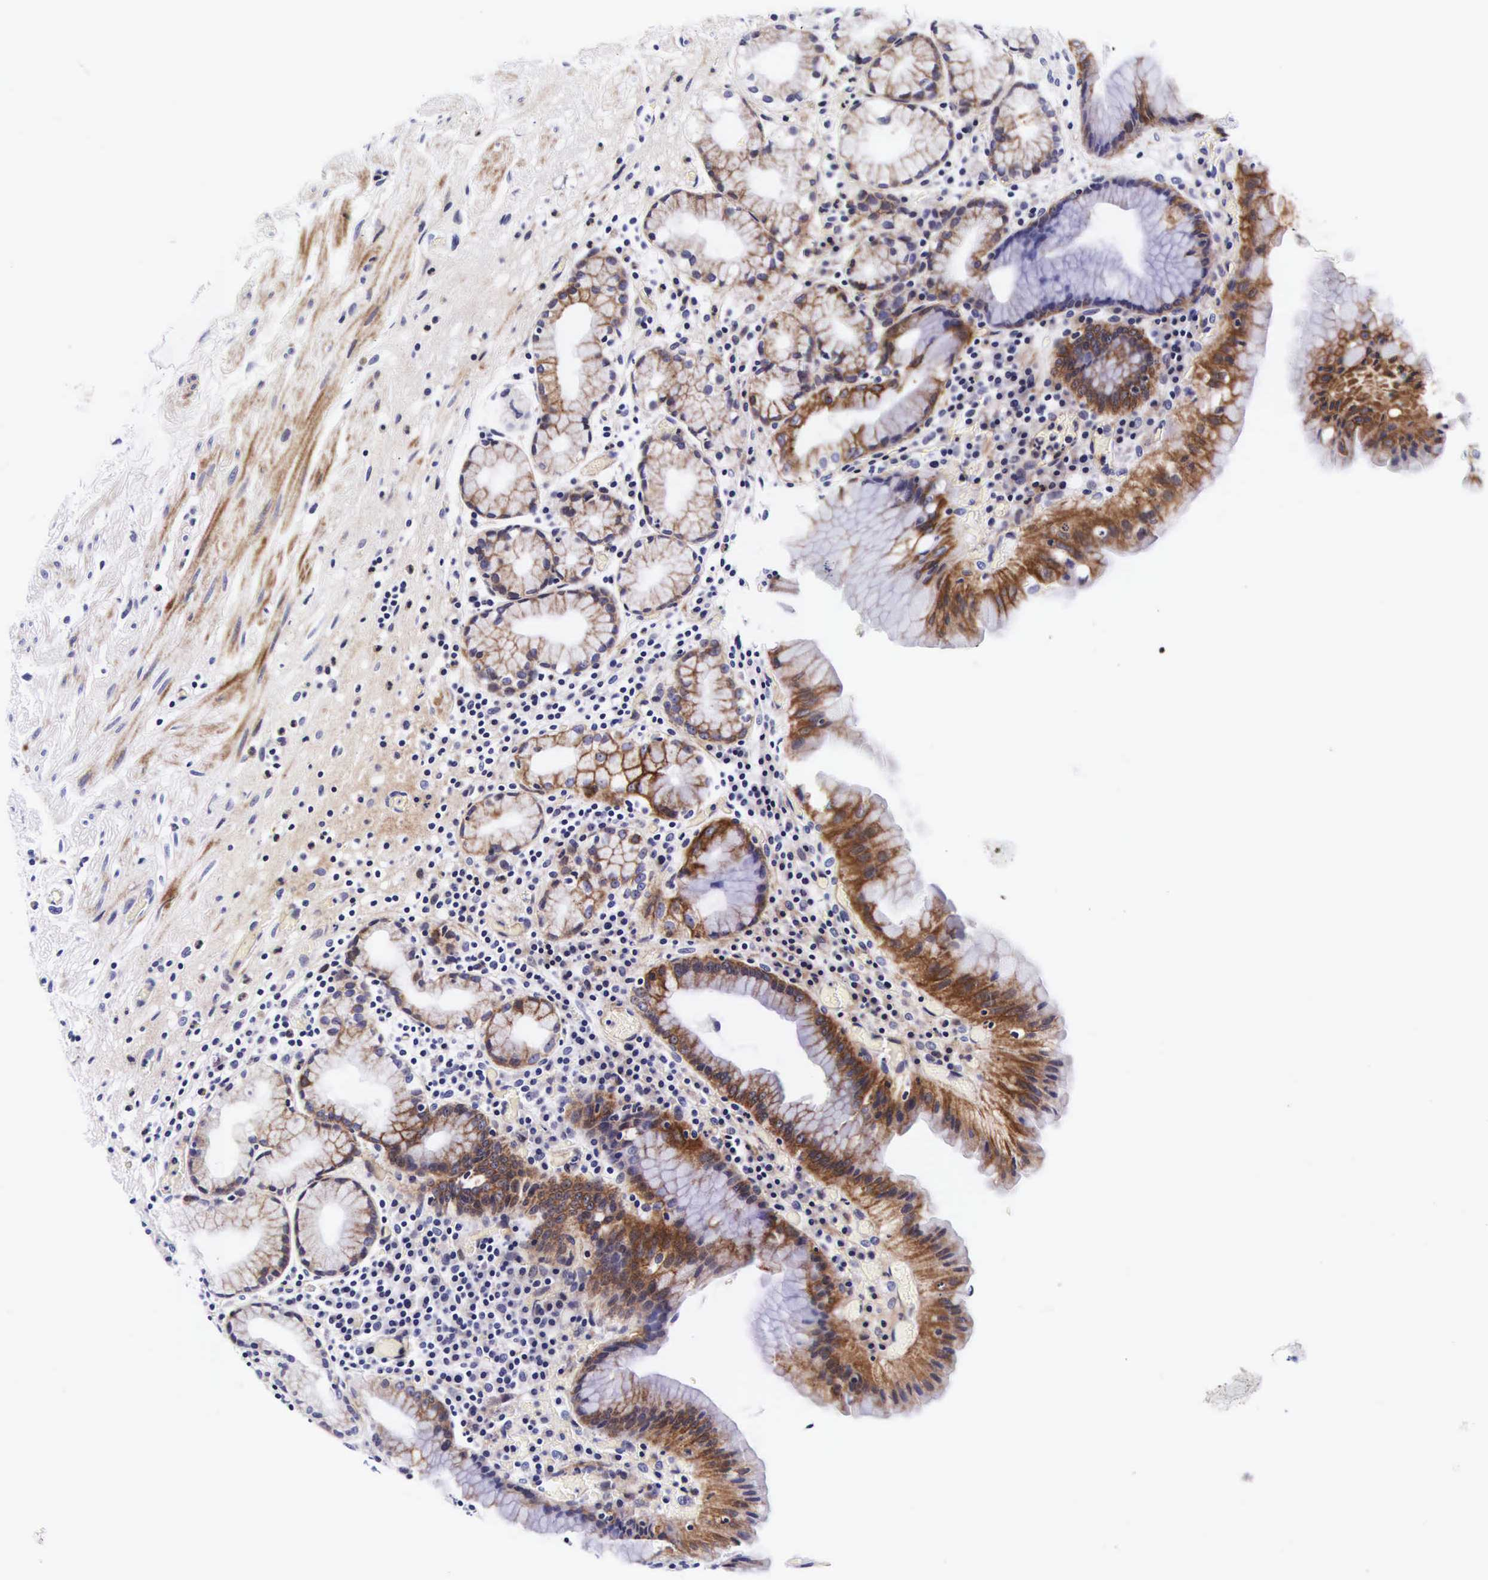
{"staining": {"intensity": "moderate", "quantity": ">75%", "location": "cytoplasmic/membranous"}, "tissue": "stomach", "cell_type": "Glandular cells", "image_type": "normal", "snomed": [{"axis": "morphology", "description": "Normal tissue, NOS"}, {"axis": "topography", "description": "Stomach, lower"}, {"axis": "topography", "description": "Duodenum"}], "caption": "Immunohistochemical staining of normal human stomach exhibits >75% levels of moderate cytoplasmic/membranous protein positivity in about >75% of glandular cells. The staining was performed using DAB (3,3'-diaminobenzidine) to visualize the protein expression in brown, while the nuclei were stained in blue with hematoxylin (Magnification: 20x).", "gene": "UPRT", "patient": {"sex": "male", "age": 84}}